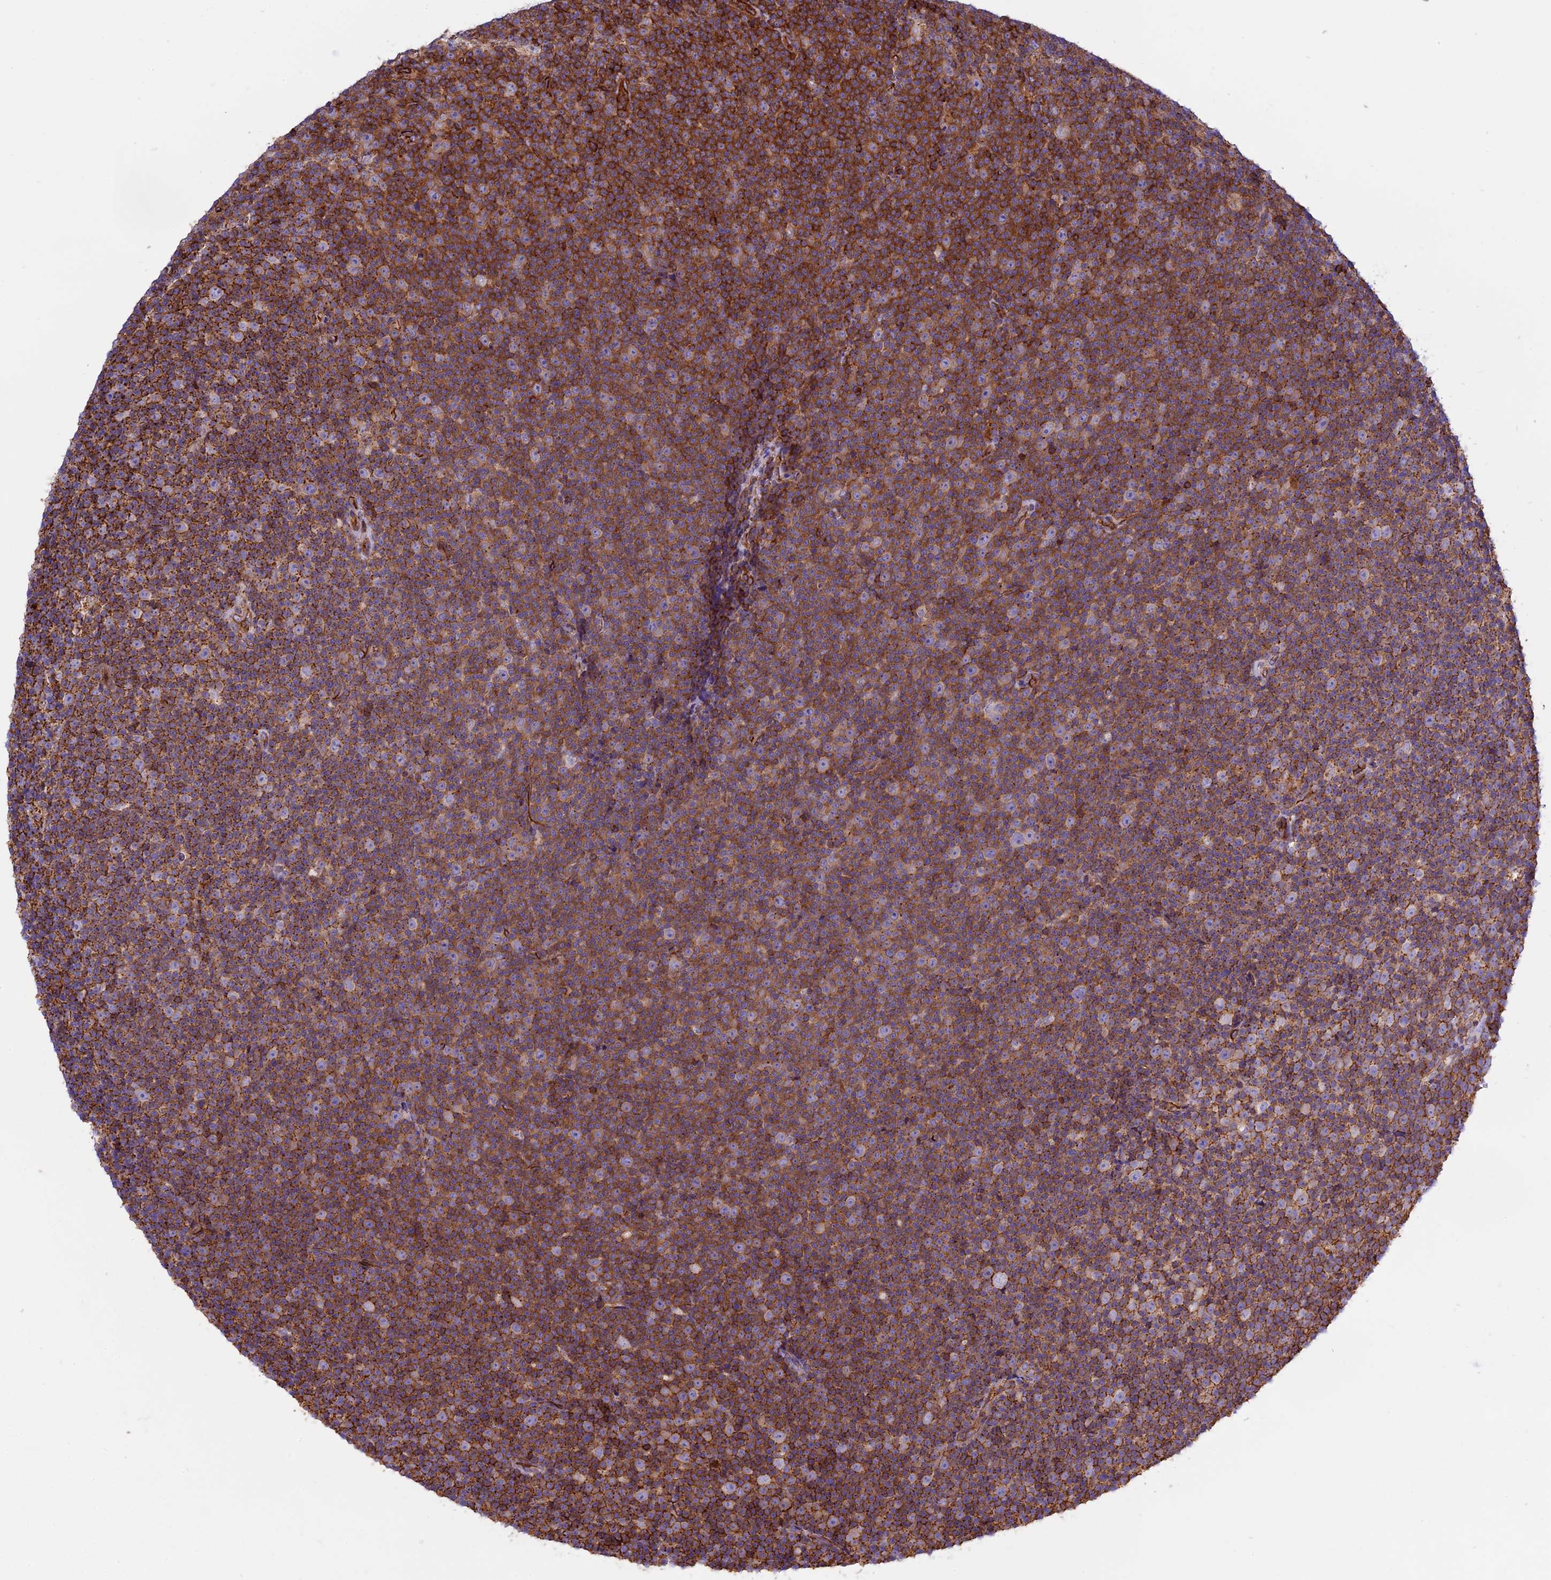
{"staining": {"intensity": "moderate", "quantity": ">75%", "location": "cytoplasmic/membranous"}, "tissue": "lymphoma", "cell_type": "Tumor cells", "image_type": "cancer", "snomed": [{"axis": "morphology", "description": "Malignant lymphoma, non-Hodgkin's type, Low grade"}, {"axis": "topography", "description": "Lymph node"}], "caption": "This is a photomicrograph of immunohistochemistry (IHC) staining of low-grade malignant lymphoma, non-Hodgkin's type, which shows moderate expression in the cytoplasmic/membranous of tumor cells.", "gene": "CD99L2", "patient": {"sex": "female", "age": 67}}